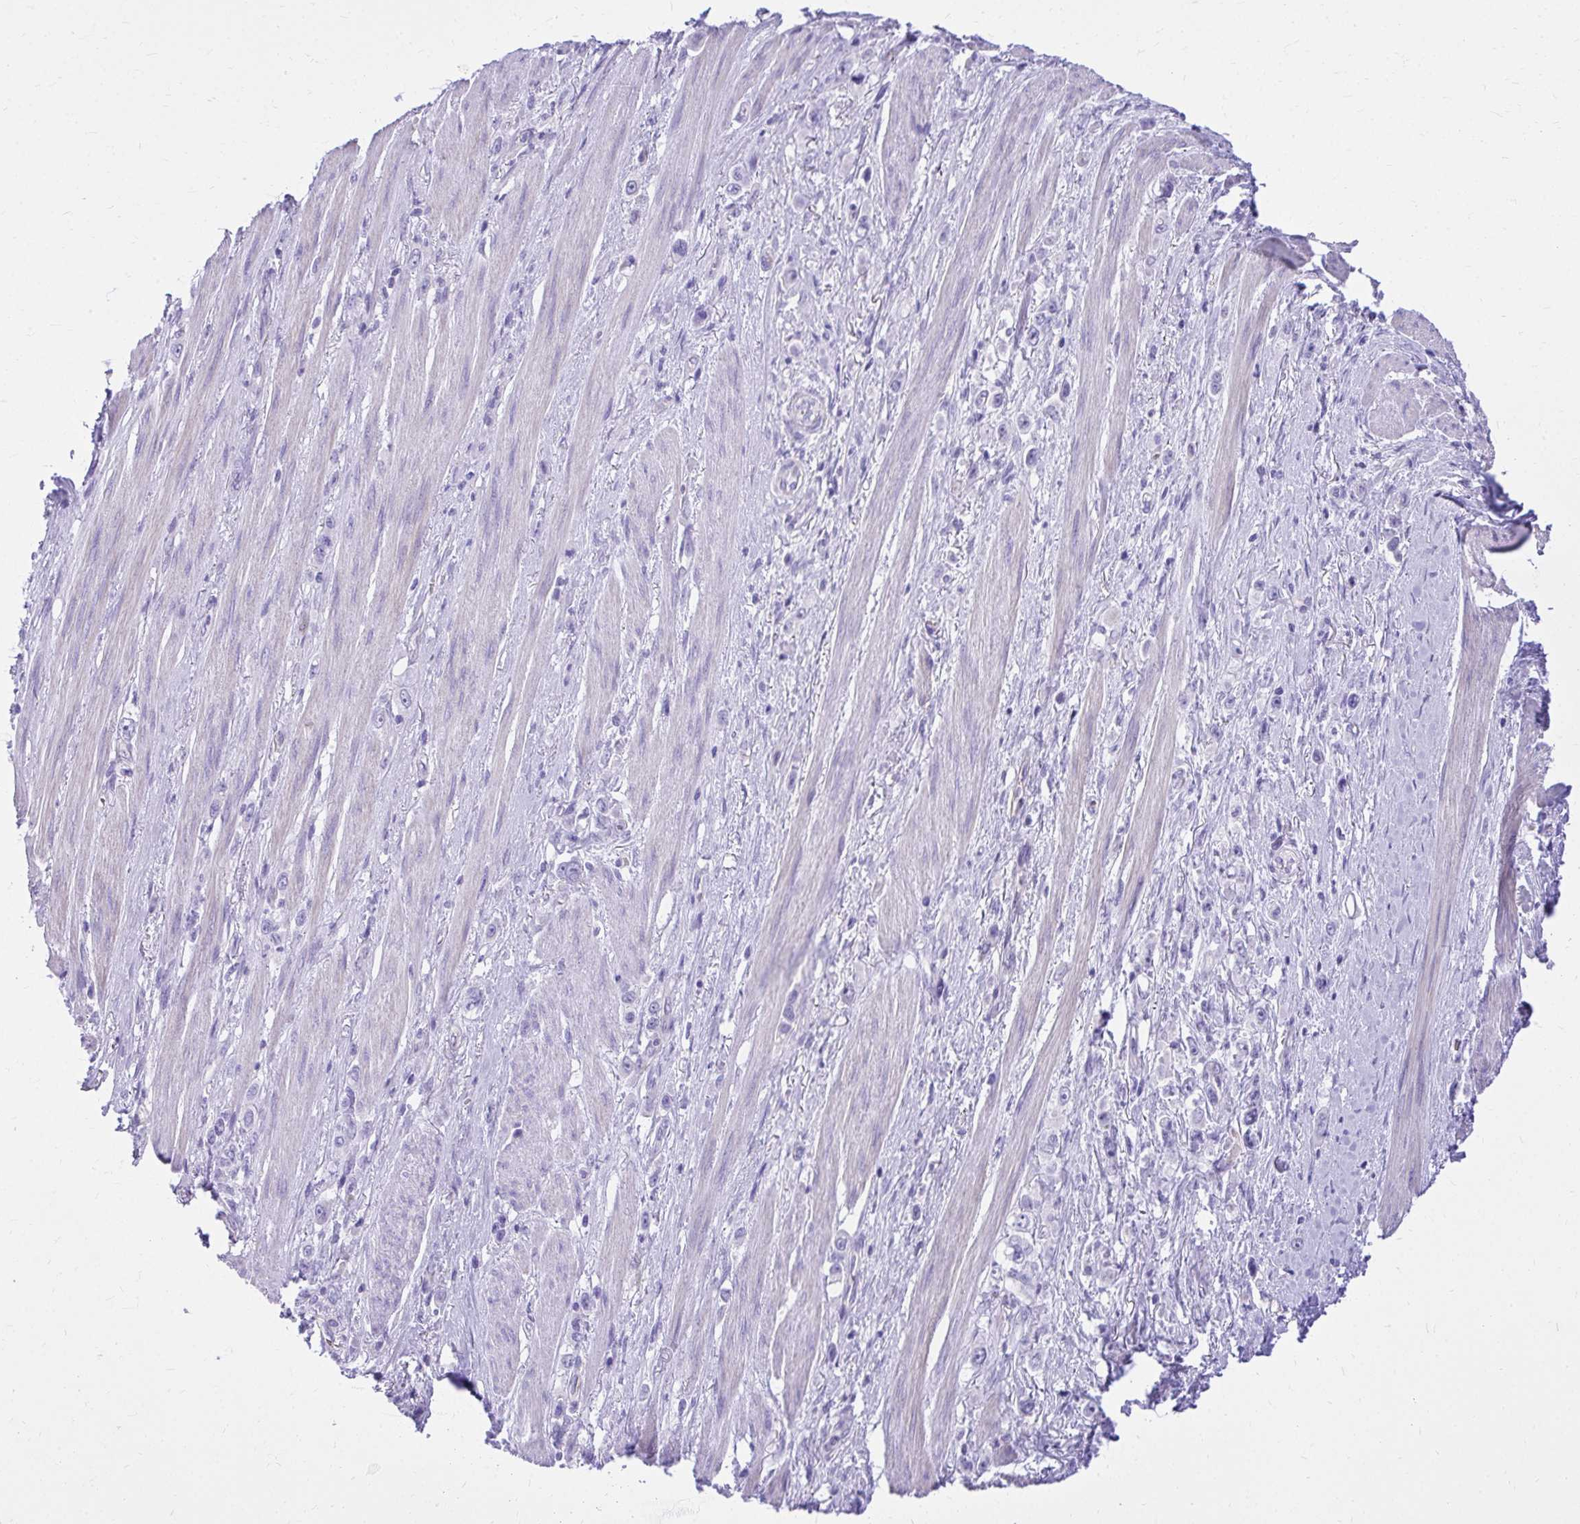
{"staining": {"intensity": "negative", "quantity": "none", "location": "none"}, "tissue": "stomach cancer", "cell_type": "Tumor cells", "image_type": "cancer", "snomed": [{"axis": "morphology", "description": "Adenocarcinoma, NOS"}, {"axis": "topography", "description": "Stomach, upper"}], "caption": "Immunohistochemical staining of stomach adenocarcinoma shows no significant expression in tumor cells.", "gene": "PELI3", "patient": {"sex": "male", "age": 75}}